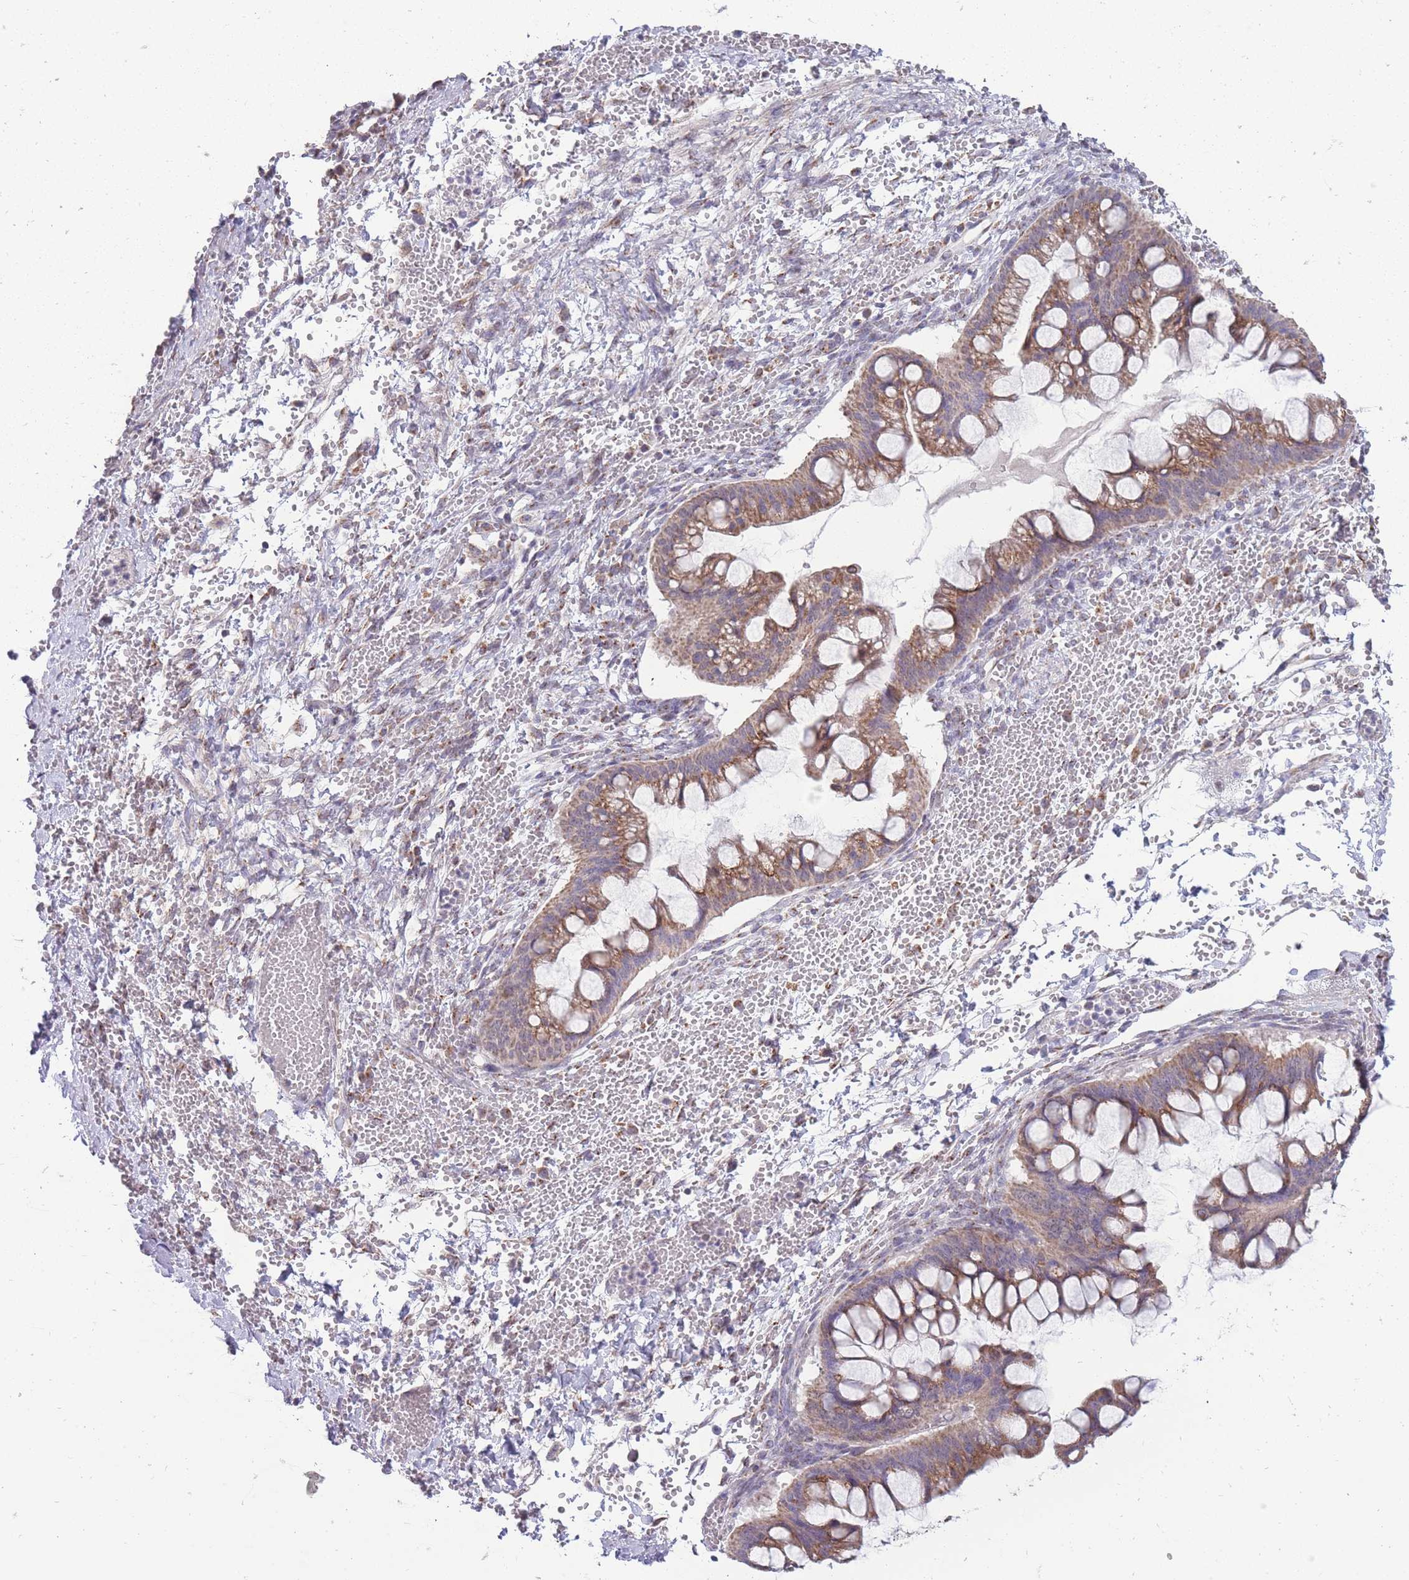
{"staining": {"intensity": "moderate", "quantity": ">75%", "location": "cytoplasmic/membranous"}, "tissue": "ovarian cancer", "cell_type": "Tumor cells", "image_type": "cancer", "snomed": [{"axis": "morphology", "description": "Cystadenocarcinoma, mucinous, NOS"}, {"axis": "topography", "description": "Ovary"}], "caption": "Moderate cytoplasmic/membranous expression for a protein is seen in approximately >75% of tumor cells of ovarian cancer (mucinous cystadenocarcinoma) using IHC.", "gene": "NELL1", "patient": {"sex": "female", "age": 73}}